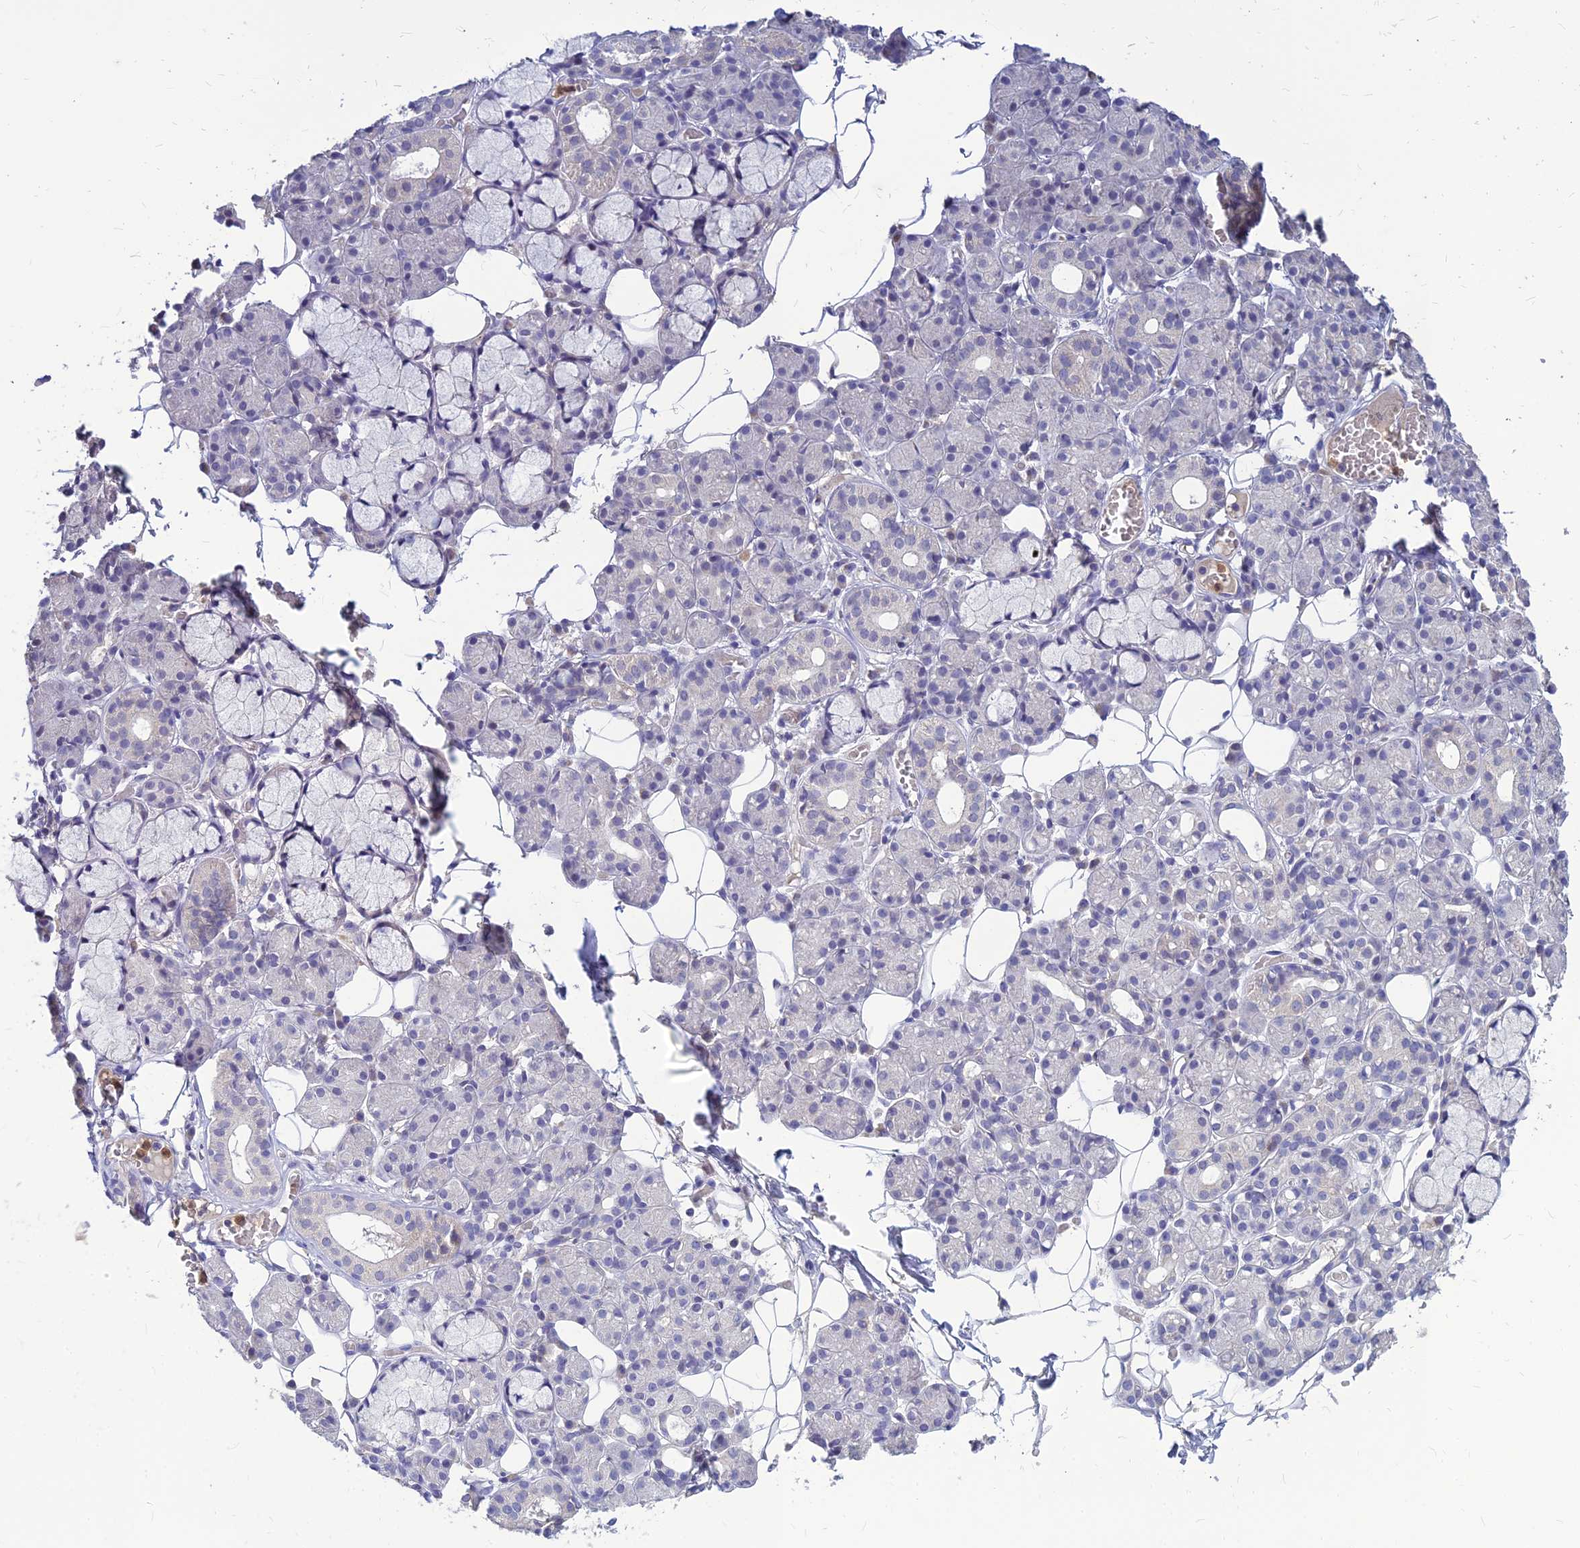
{"staining": {"intensity": "negative", "quantity": "none", "location": "none"}, "tissue": "salivary gland", "cell_type": "Glandular cells", "image_type": "normal", "snomed": [{"axis": "morphology", "description": "Normal tissue, NOS"}, {"axis": "topography", "description": "Salivary gland"}], "caption": "This is an immunohistochemistry micrograph of unremarkable human salivary gland. There is no expression in glandular cells.", "gene": "GOLGA6A", "patient": {"sex": "male", "age": 63}}